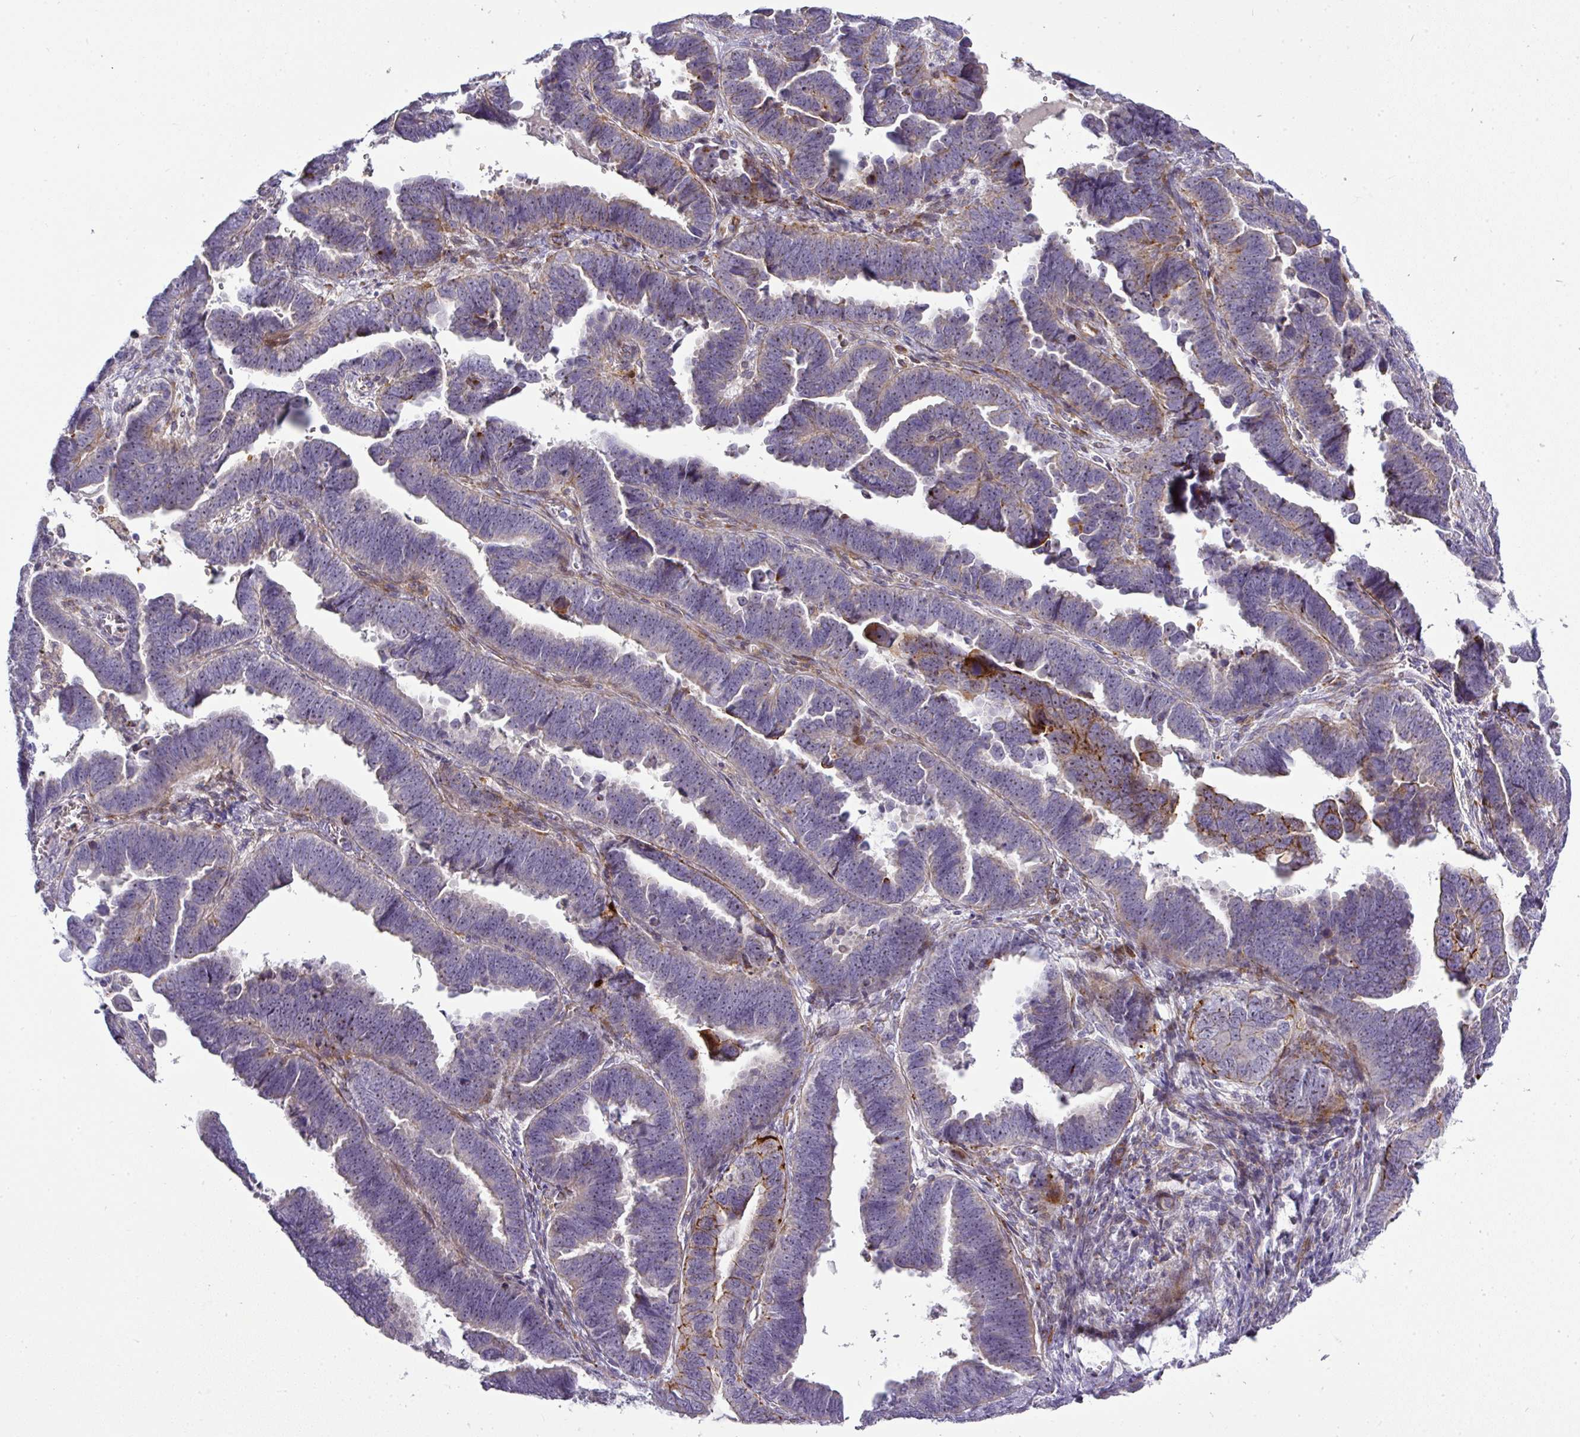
{"staining": {"intensity": "negative", "quantity": "none", "location": "none"}, "tissue": "endometrial cancer", "cell_type": "Tumor cells", "image_type": "cancer", "snomed": [{"axis": "morphology", "description": "Adenocarcinoma, NOS"}, {"axis": "topography", "description": "Endometrium"}], "caption": "Protein analysis of endometrial cancer (adenocarcinoma) exhibits no significant staining in tumor cells.", "gene": "ATP6V1F", "patient": {"sex": "female", "age": 75}}